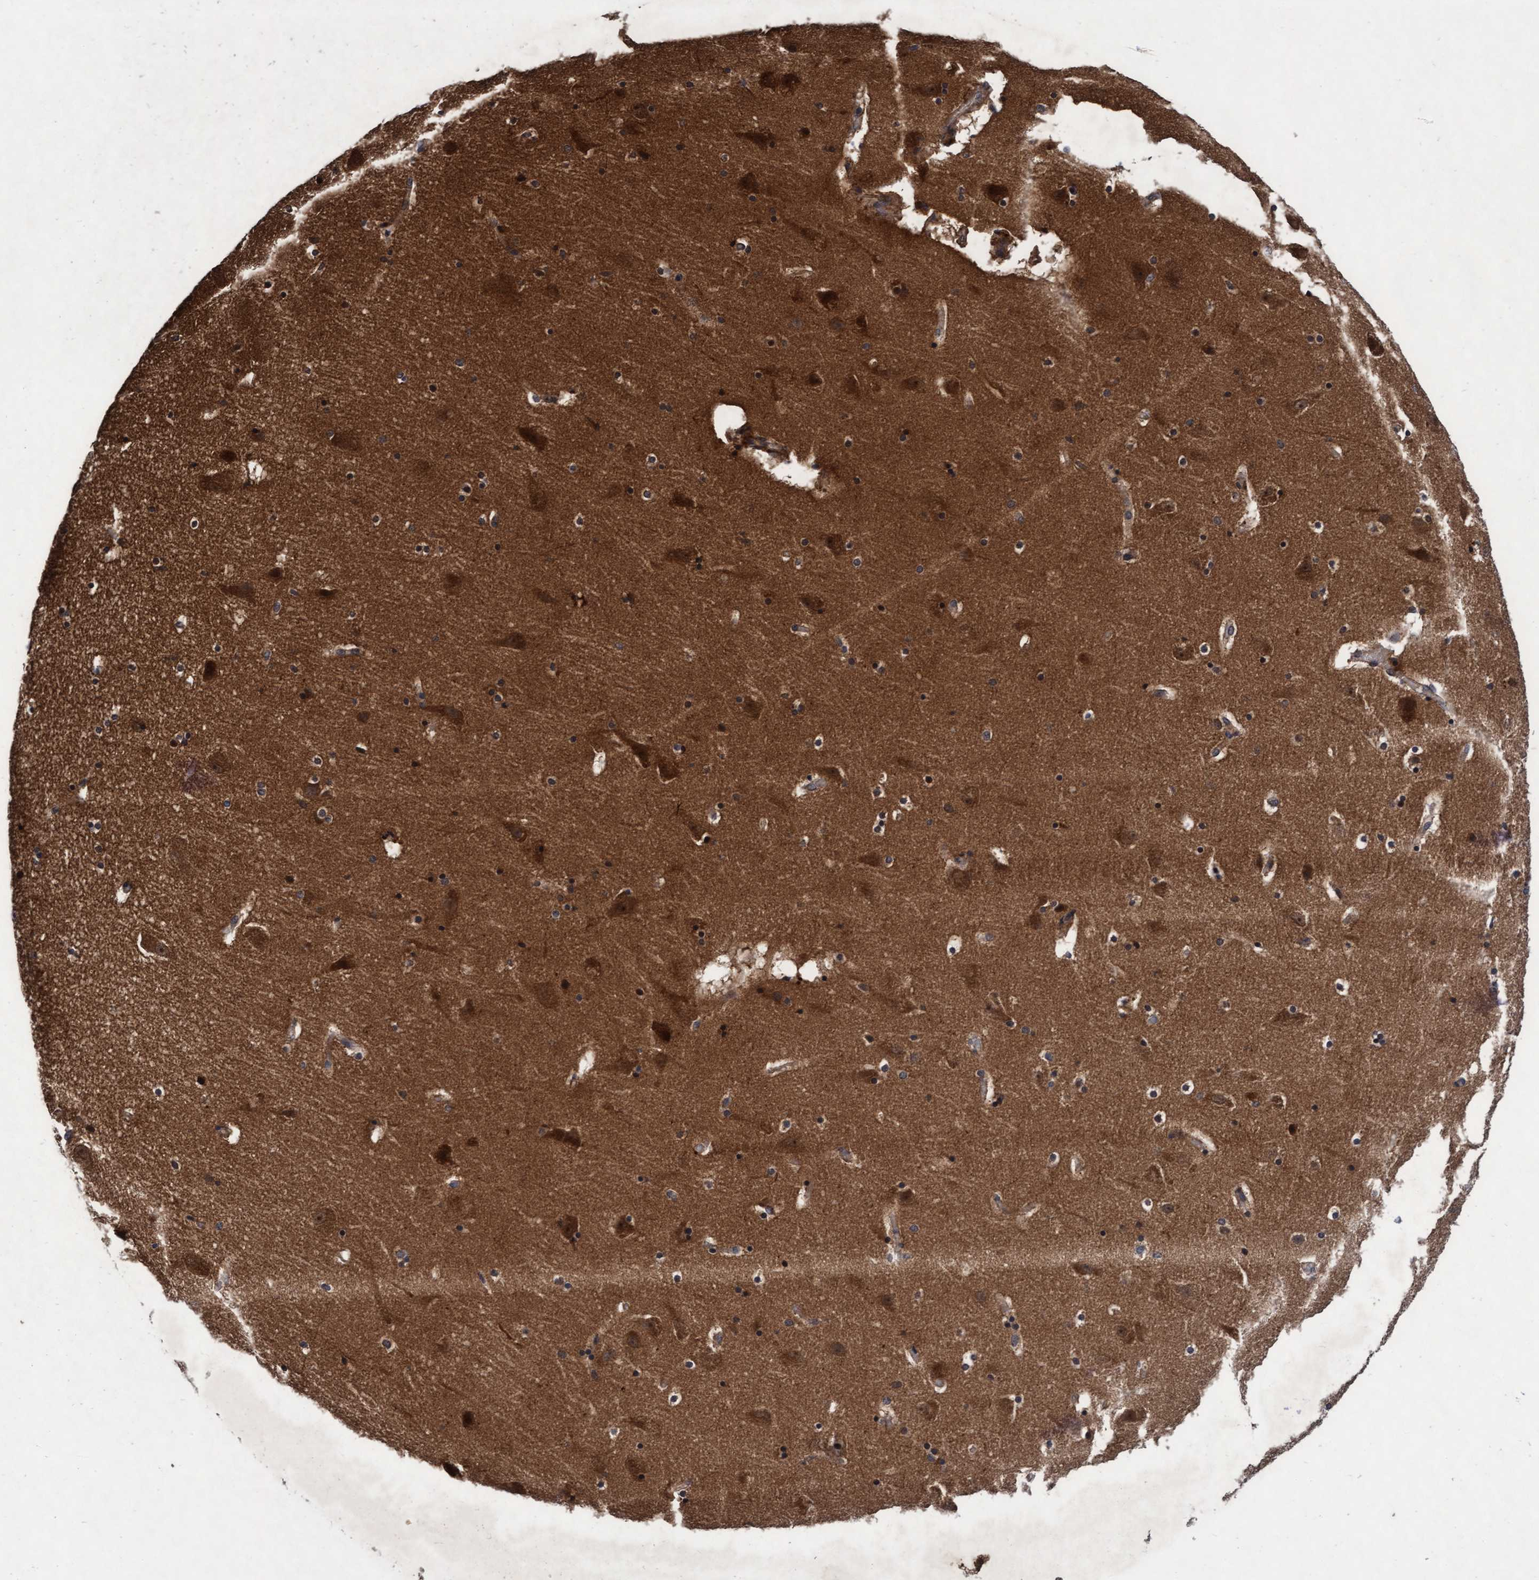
{"staining": {"intensity": "moderate", "quantity": "<25%", "location": "cytoplasmic/membranous"}, "tissue": "hippocampus", "cell_type": "Glial cells", "image_type": "normal", "snomed": [{"axis": "morphology", "description": "Normal tissue, NOS"}, {"axis": "topography", "description": "Hippocampus"}], "caption": "IHC photomicrograph of benign hippocampus: hippocampus stained using immunohistochemistry (IHC) shows low levels of moderate protein expression localized specifically in the cytoplasmic/membranous of glial cells, appearing as a cytoplasmic/membranous brown color.", "gene": "EFCAB13", "patient": {"sex": "male", "age": 45}}